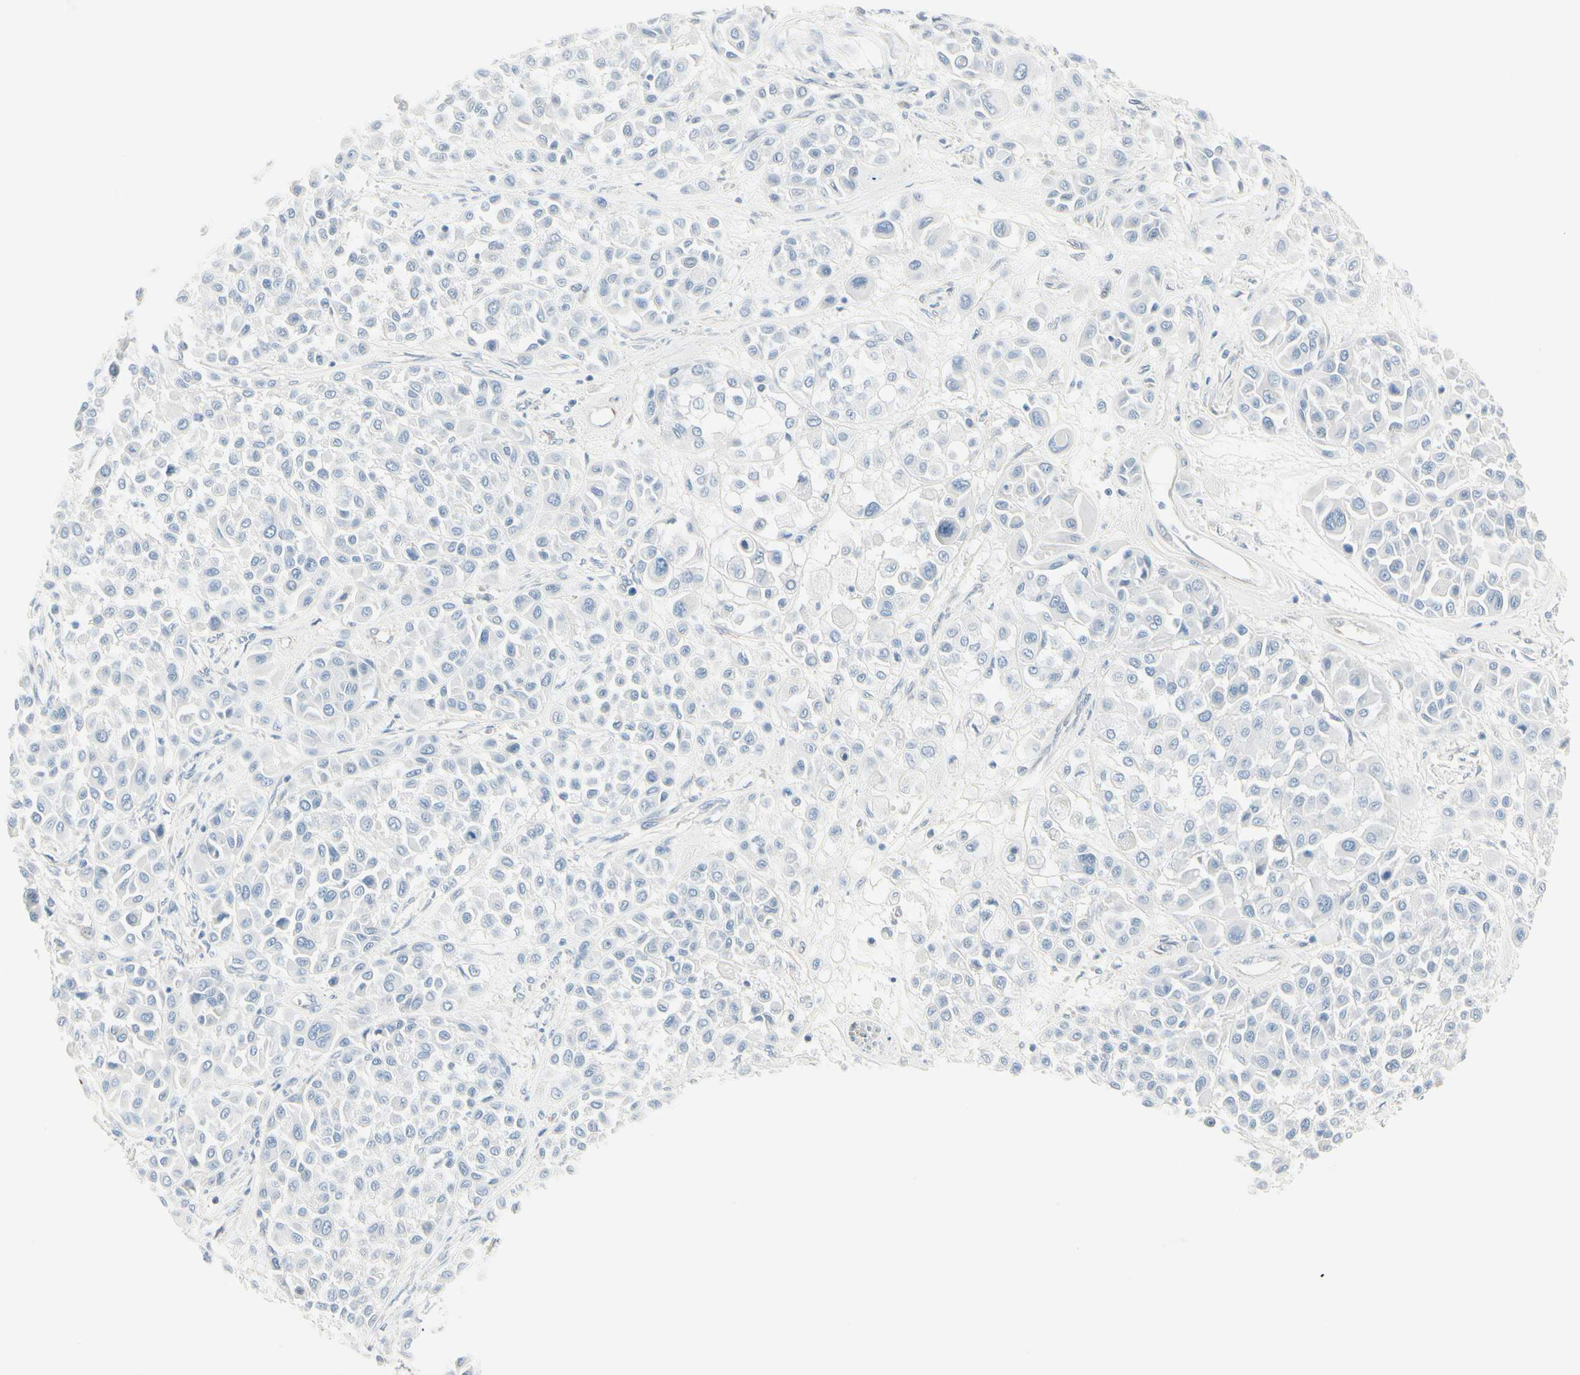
{"staining": {"intensity": "negative", "quantity": "none", "location": "none"}, "tissue": "melanoma", "cell_type": "Tumor cells", "image_type": "cancer", "snomed": [{"axis": "morphology", "description": "Malignant melanoma, Metastatic site"}, {"axis": "topography", "description": "Soft tissue"}], "caption": "IHC of malignant melanoma (metastatic site) exhibits no staining in tumor cells.", "gene": "CDHR5", "patient": {"sex": "male", "age": 41}}